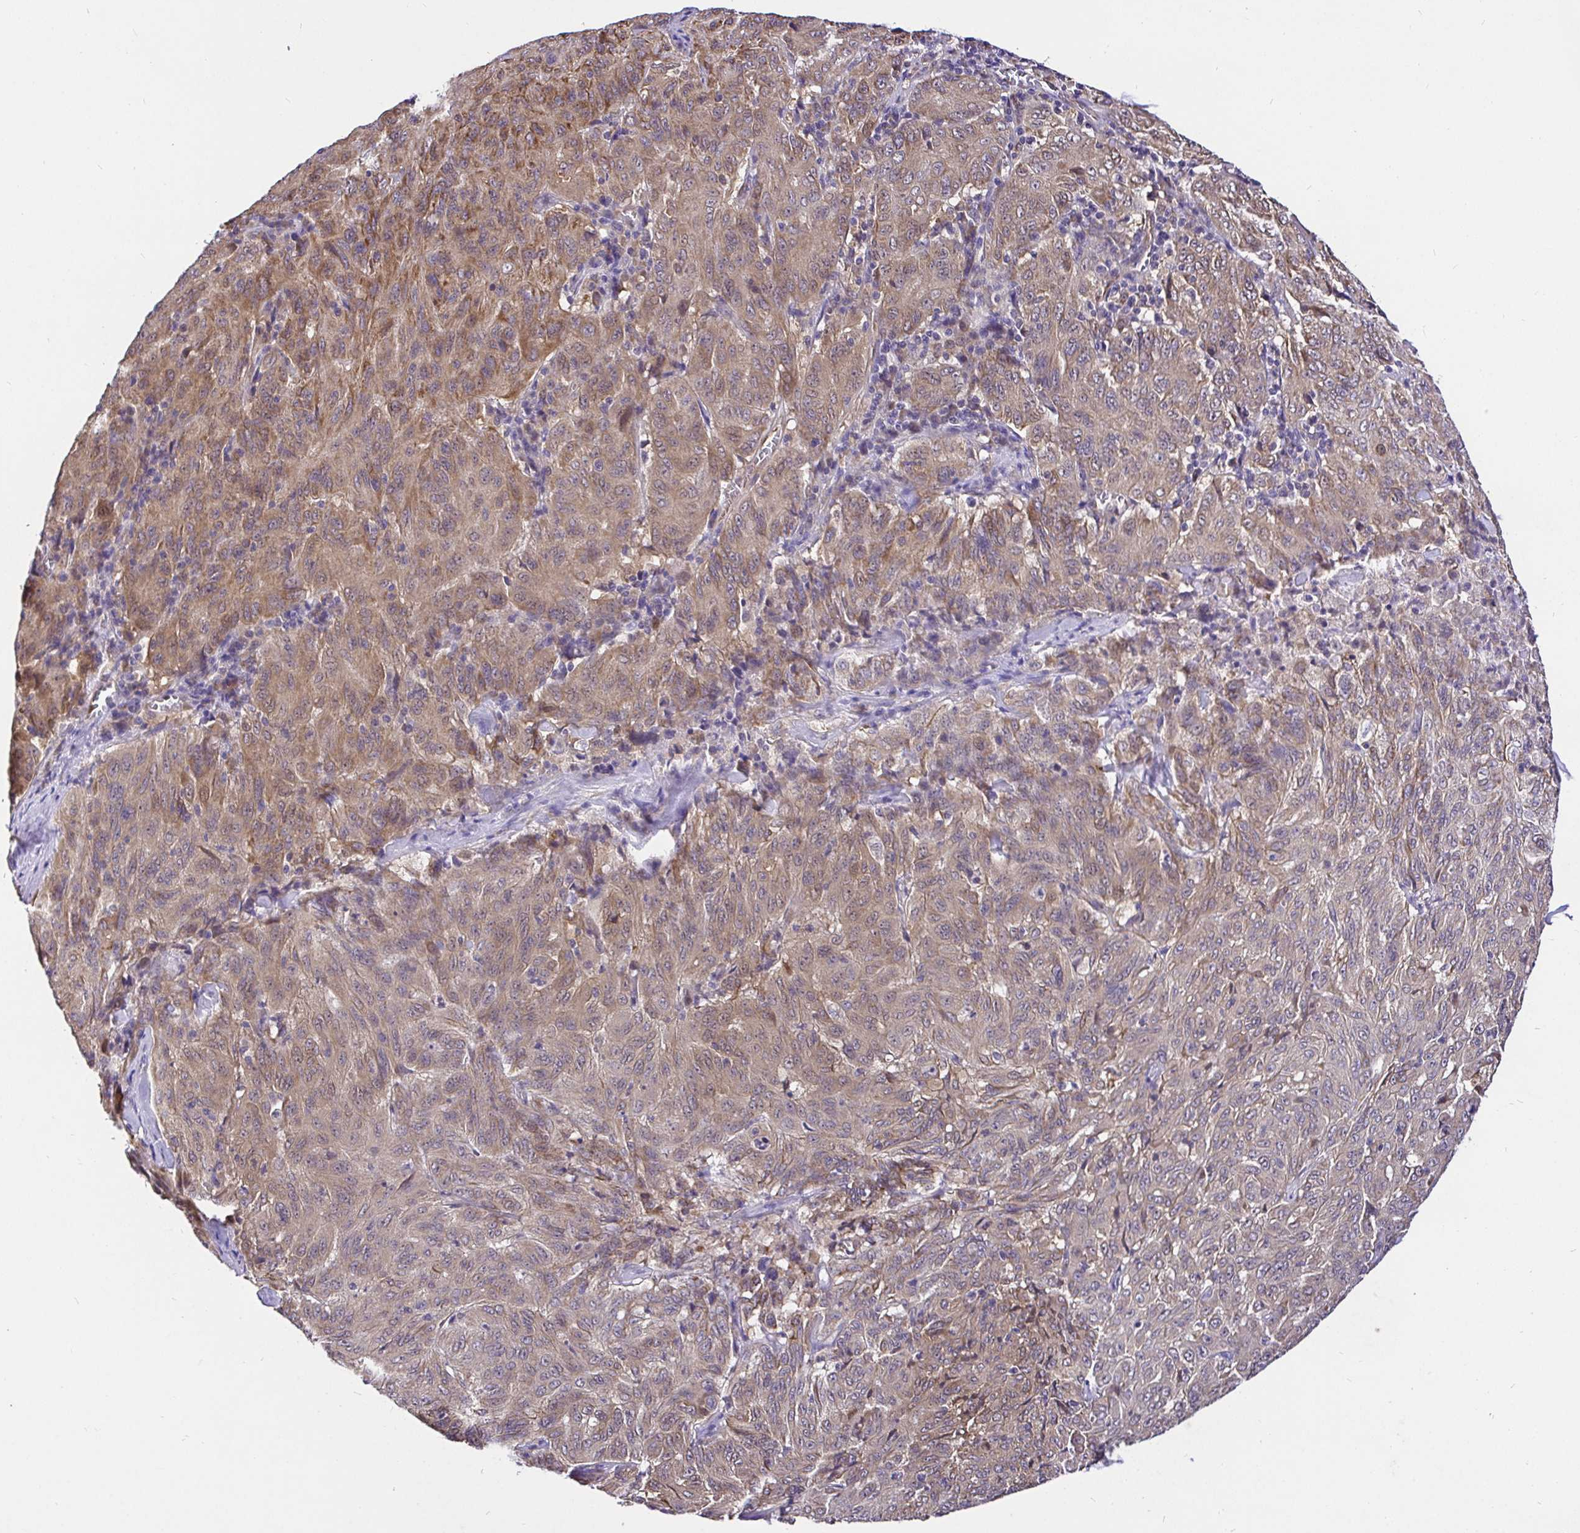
{"staining": {"intensity": "moderate", "quantity": ">75%", "location": "cytoplasmic/membranous"}, "tissue": "pancreatic cancer", "cell_type": "Tumor cells", "image_type": "cancer", "snomed": [{"axis": "morphology", "description": "Adenocarcinoma, NOS"}, {"axis": "topography", "description": "Pancreas"}], "caption": "Immunohistochemistry (IHC) of human pancreatic adenocarcinoma shows medium levels of moderate cytoplasmic/membranous expression in about >75% of tumor cells.", "gene": "CCDC122", "patient": {"sex": "male", "age": 63}}